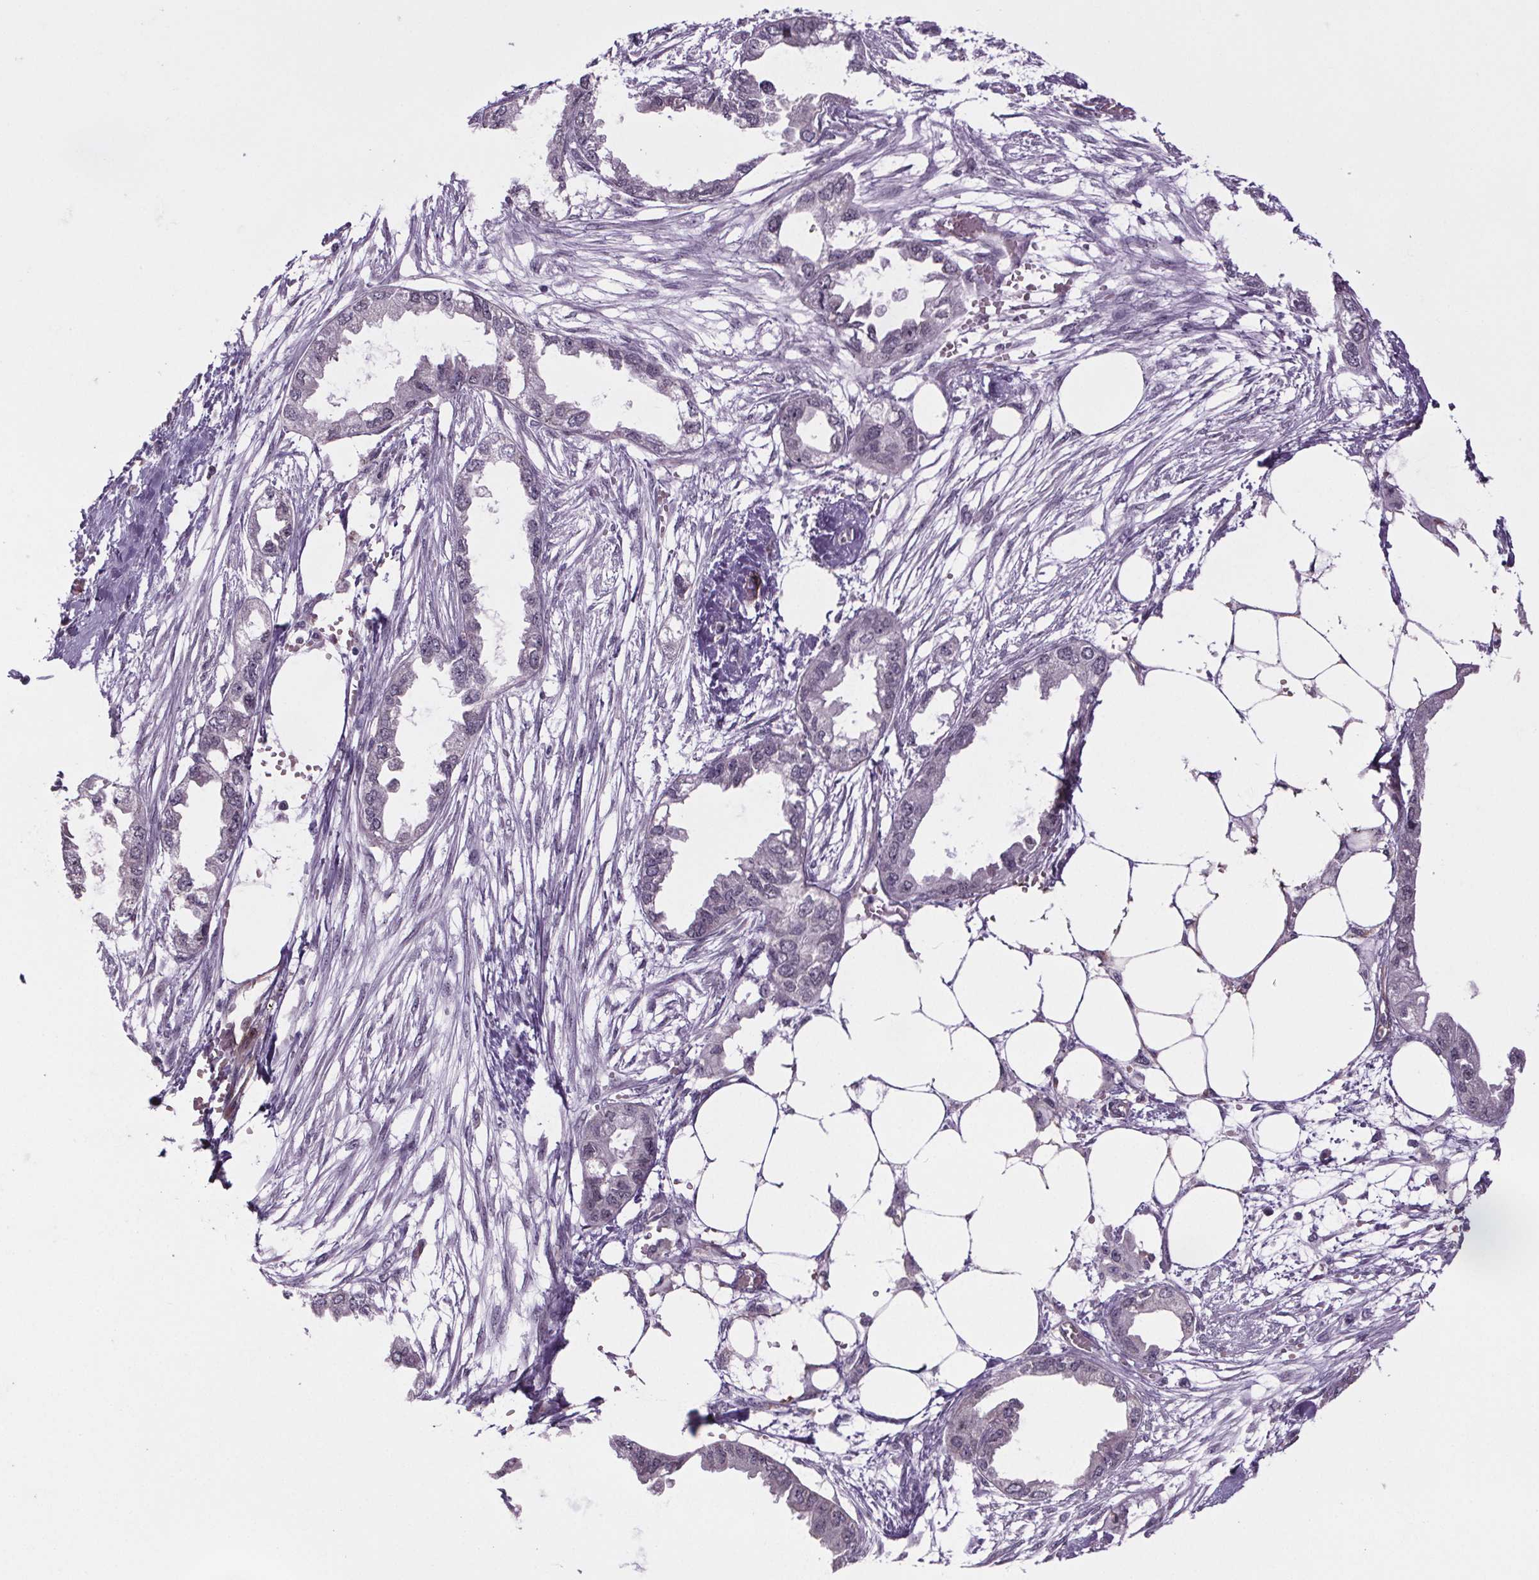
{"staining": {"intensity": "negative", "quantity": "none", "location": "none"}, "tissue": "endometrial cancer", "cell_type": "Tumor cells", "image_type": "cancer", "snomed": [{"axis": "morphology", "description": "Adenocarcinoma, NOS"}, {"axis": "morphology", "description": "Adenocarcinoma, metastatic, NOS"}, {"axis": "topography", "description": "Adipose tissue"}, {"axis": "topography", "description": "Endometrium"}], "caption": "DAB (3,3'-diaminobenzidine) immunohistochemical staining of endometrial cancer (metastatic adenocarcinoma) exhibits no significant staining in tumor cells.", "gene": "TTC12", "patient": {"sex": "female", "age": 67}}